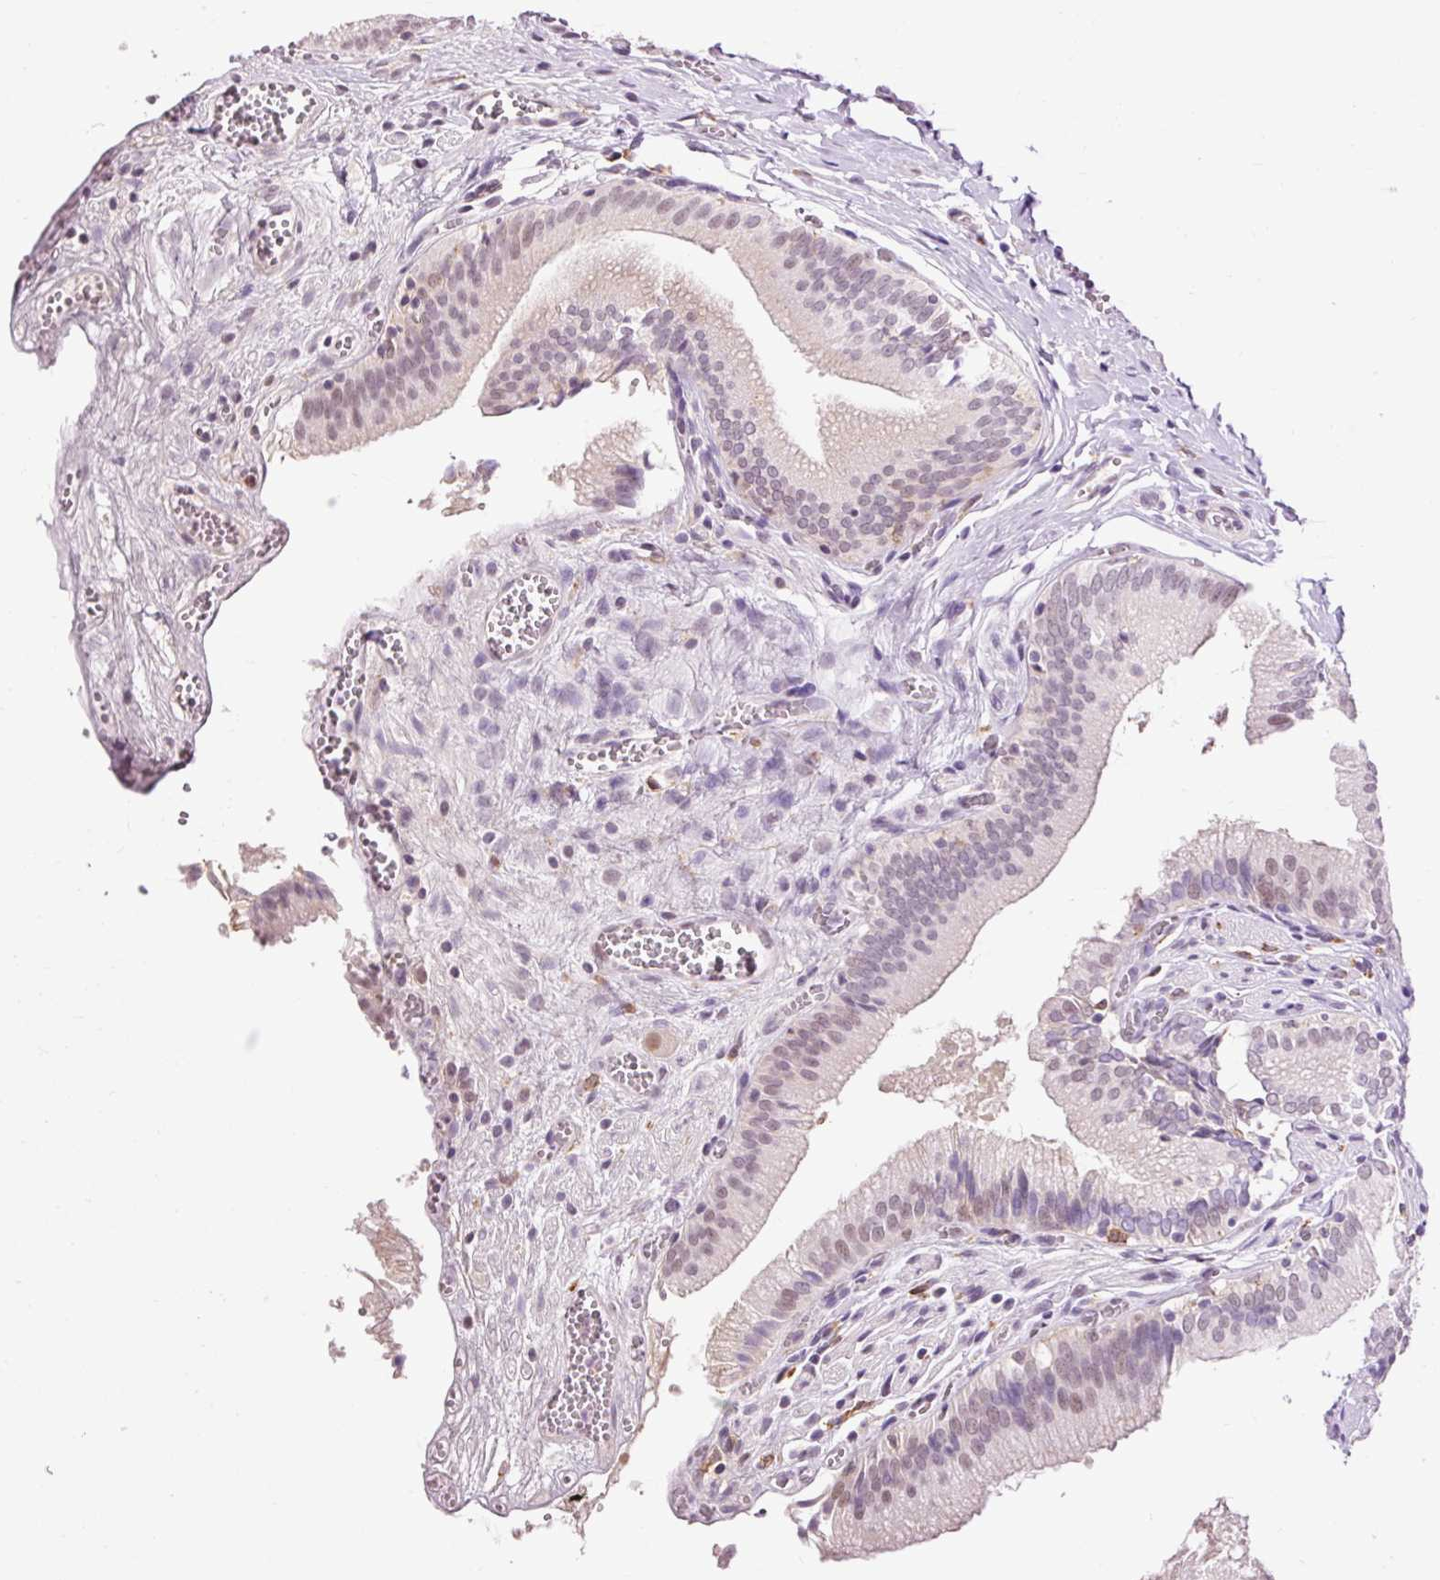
{"staining": {"intensity": "weak", "quantity": "25%-75%", "location": "nuclear"}, "tissue": "gallbladder", "cell_type": "Glandular cells", "image_type": "normal", "snomed": [{"axis": "morphology", "description": "Normal tissue, NOS"}, {"axis": "topography", "description": "Gallbladder"}, {"axis": "topography", "description": "Peripheral nerve tissue"}], "caption": "High-magnification brightfield microscopy of unremarkable gallbladder stained with DAB (3,3'-diaminobenzidine) (brown) and counterstained with hematoxylin (blue). glandular cells exhibit weak nuclear staining is present in approximately25%-75% of cells. (IHC, brightfield microscopy, high magnification).", "gene": "LY86", "patient": {"sex": "male", "age": 17}}